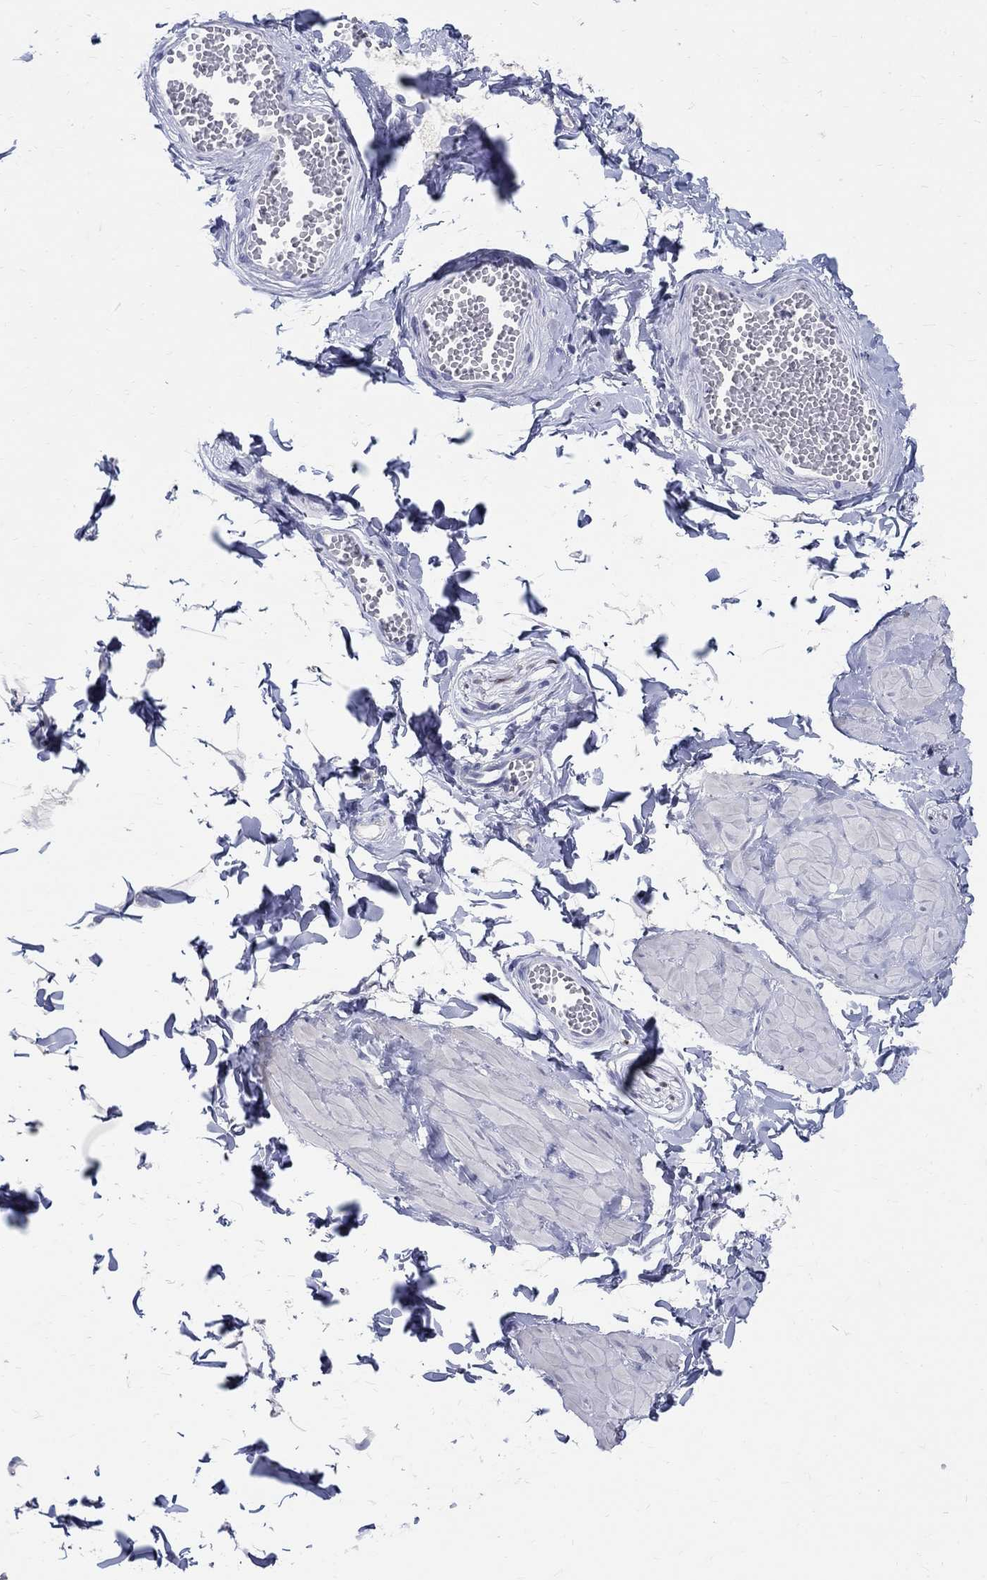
{"staining": {"intensity": "negative", "quantity": "none", "location": "none"}, "tissue": "adipose tissue", "cell_type": "Adipocytes", "image_type": "normal", "snomed": [{"axis": "morphology", "description": "Normal tissue, NOS"}, {"axis": "topography", "description": "Smooth muscle"}, {"axis": "topography", "description": "Peripheral nerve tissue"}], "caption": "Immunohistochemistry (IHC) image of benign human adipose tissue stained for a protein (brown), which demonstrates no staining in adipocytes.", "gene": "SOX2", "patient": {"sex": "male", "age": 22}}